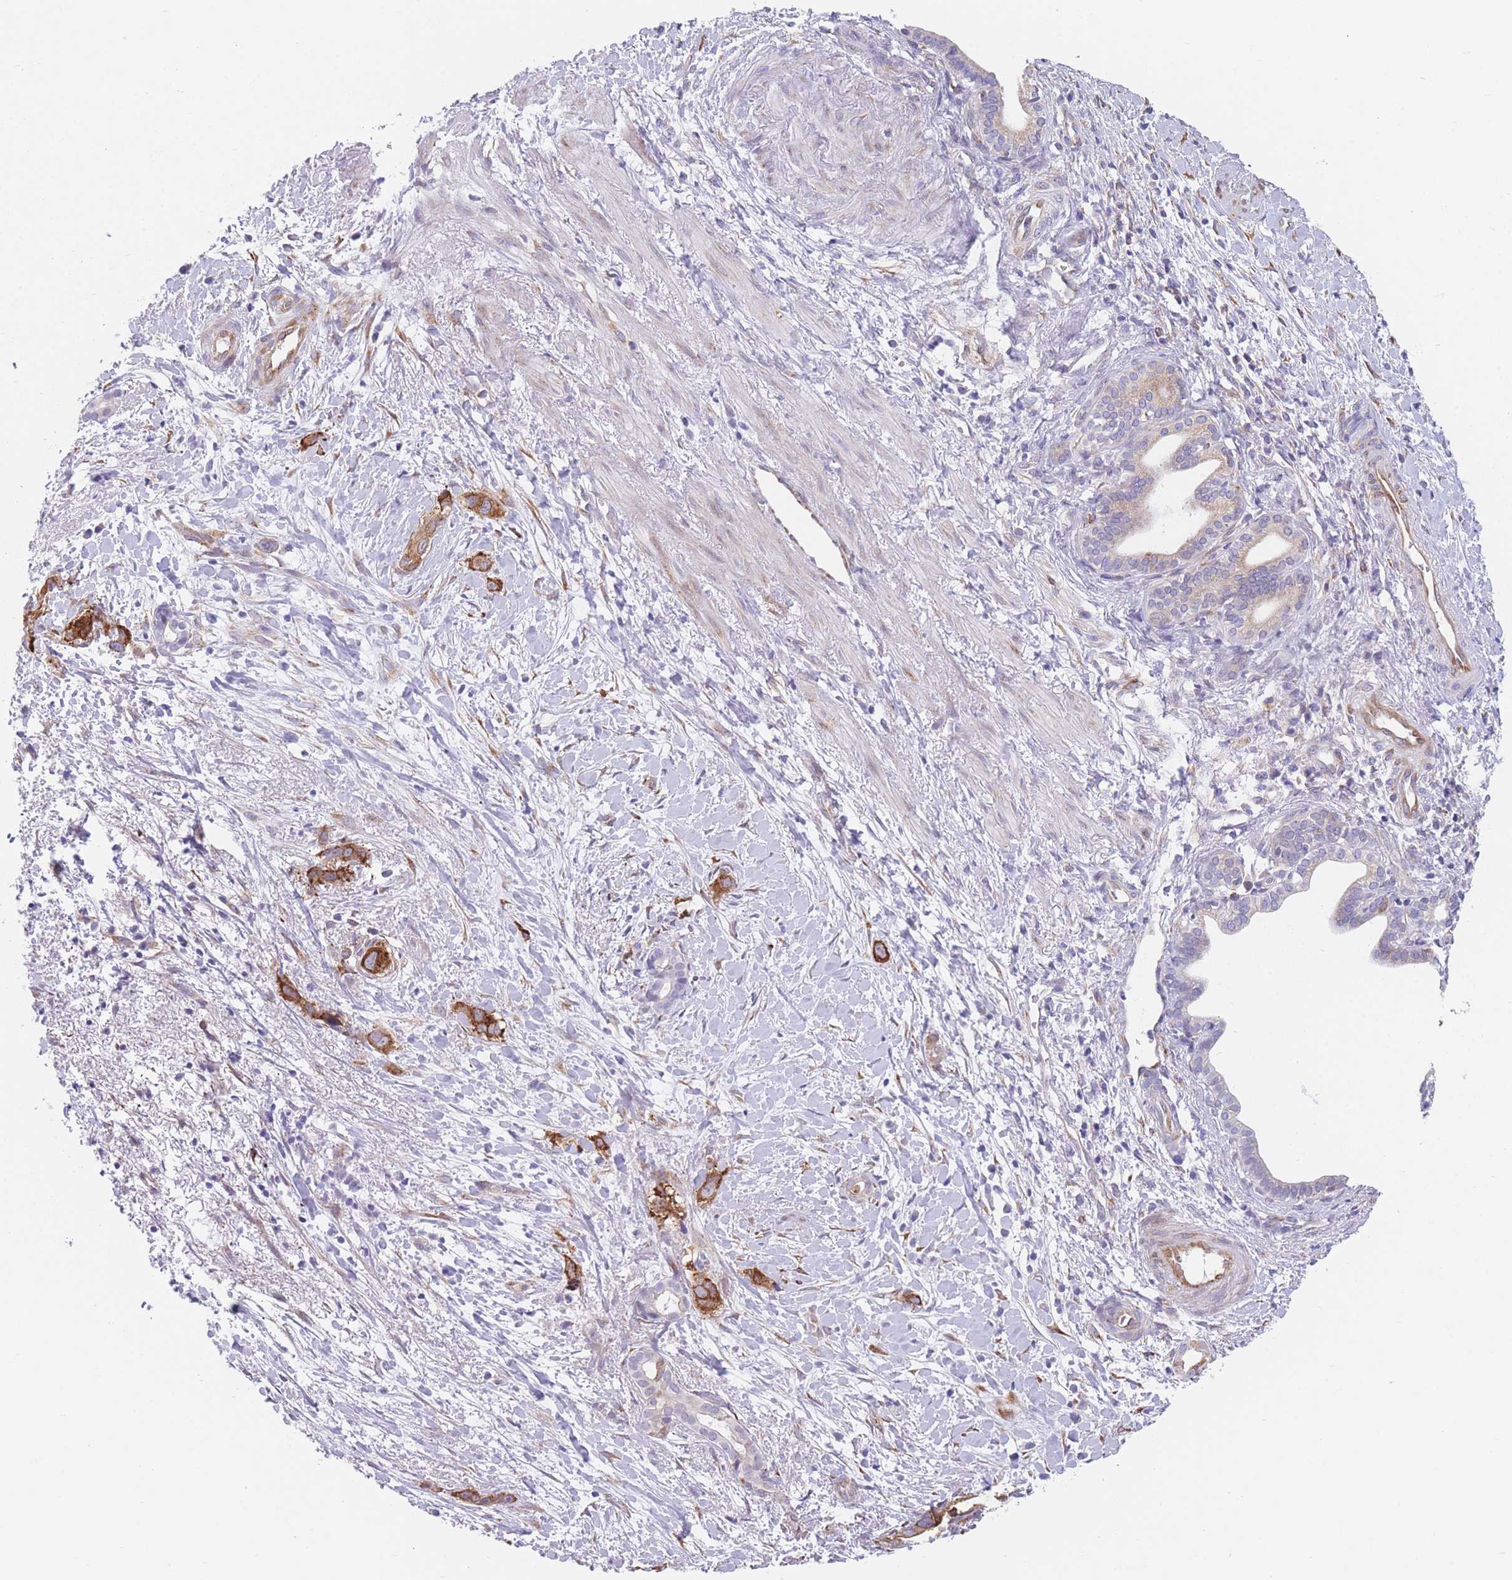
{"staining": {"intensity": "strong", "quantity": ">75%", "location": "cytoplasmic/membranous"}, "tissue": "liver cancer", "cell_type": "Tumor cells", "image_type": "cancer", "snomed": [{"axis": "morphology", "description": "Cholangiocarcinoma"}, {"axis": "topography", "description": "Liver"}], "caption": "An image of liver cancer (cholangiocarcinoma) stained for a protein demonstrates strong cytoplasmic/membranous brown staining in tumor cells.", "gene": "AK9", "patient": {"sex": "female", "age": 79}}